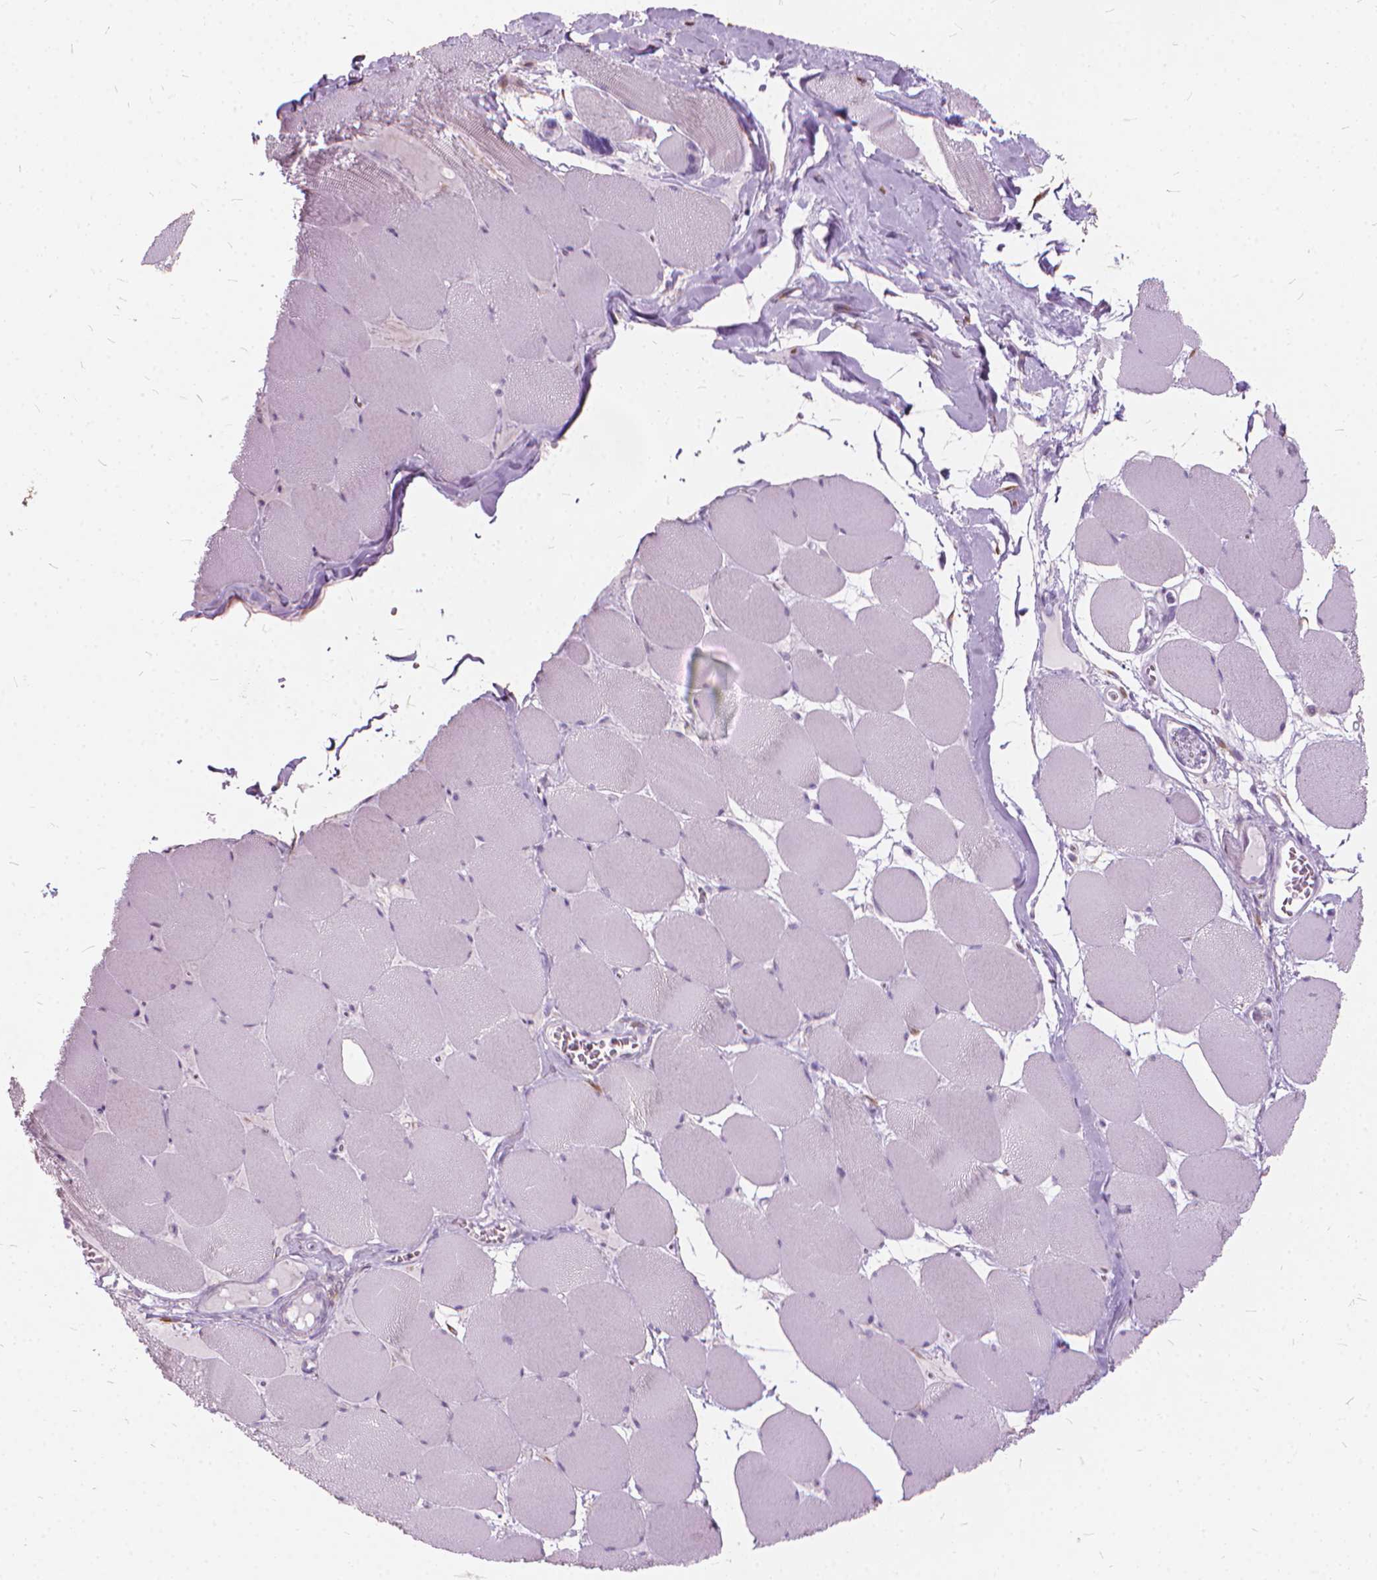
{"staining": {"intensity": "negative", "quantity": "none", "location": "none"}, "tissue": "skeletal muscle", "cell_type": "Myocytes", "image_type": "normal", "snomed": [{"axis": "morphology", "description": "Normal tissue, NOS"}, {"axis": "topography", "description": "Skeletal muscle"}], "caption": "The immunohistochemistry (IHC) micrograph has no significant staining in myocytes of skeletal muscle.", "gene": "DNM1", "patient": {"sex": "female", "age": 75}}